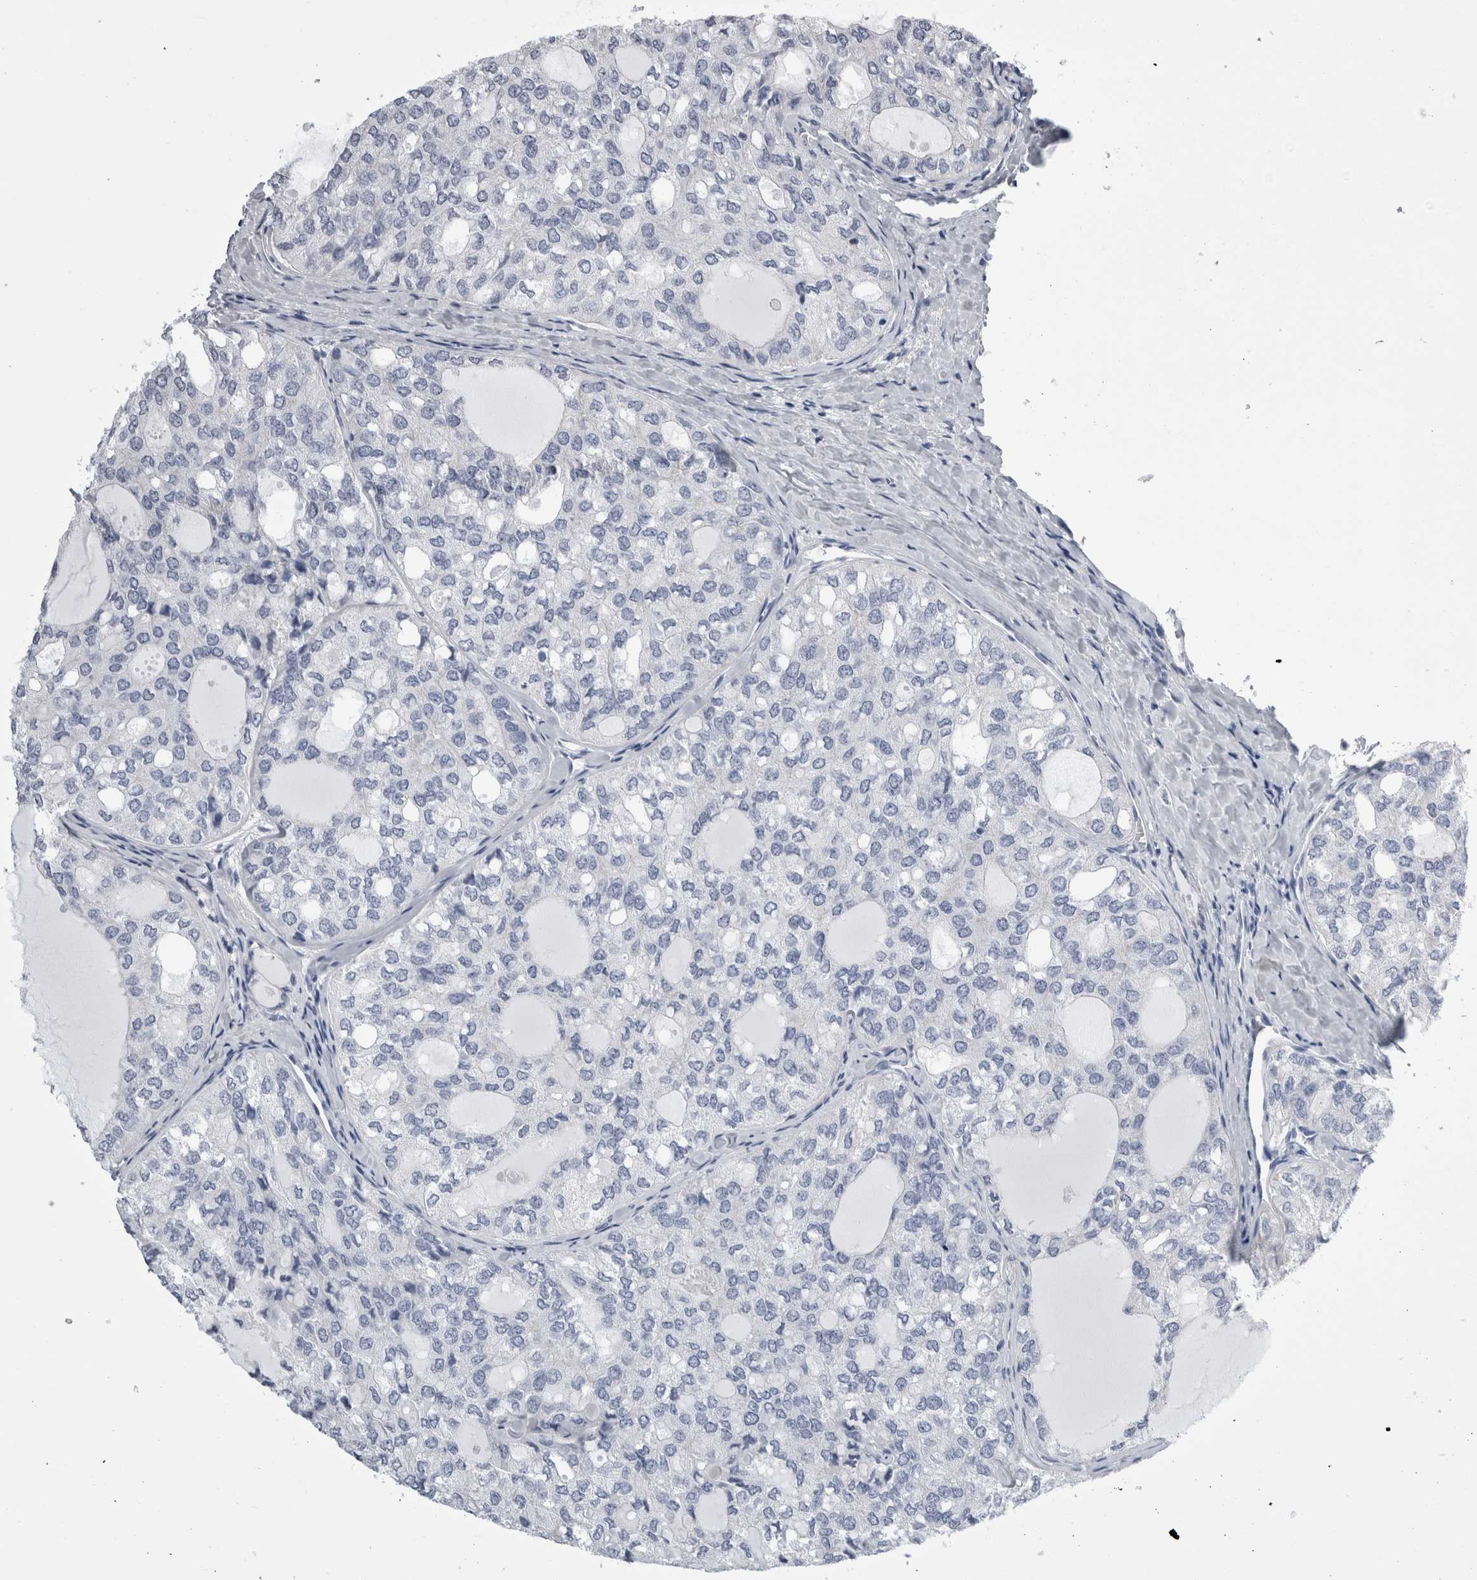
{"staining": {"intensity": "negative", "quantity": "none", "location": "none"}, "tissue": "thyroid cancer", "cell_type": "Tumor cells", "image_type": "cancer", "snomed": [{"axis": "morphology", "description": "Follicular adenoma carcinoma, NOS"}, {"axis": "topography", "description": "Thyroid gland"}], "caption": "An image of human thyroid cancer is negative for staining in tumor cells.", "gene": "ALDH8A1", "patient": {"sex": "male", "age": 75}}